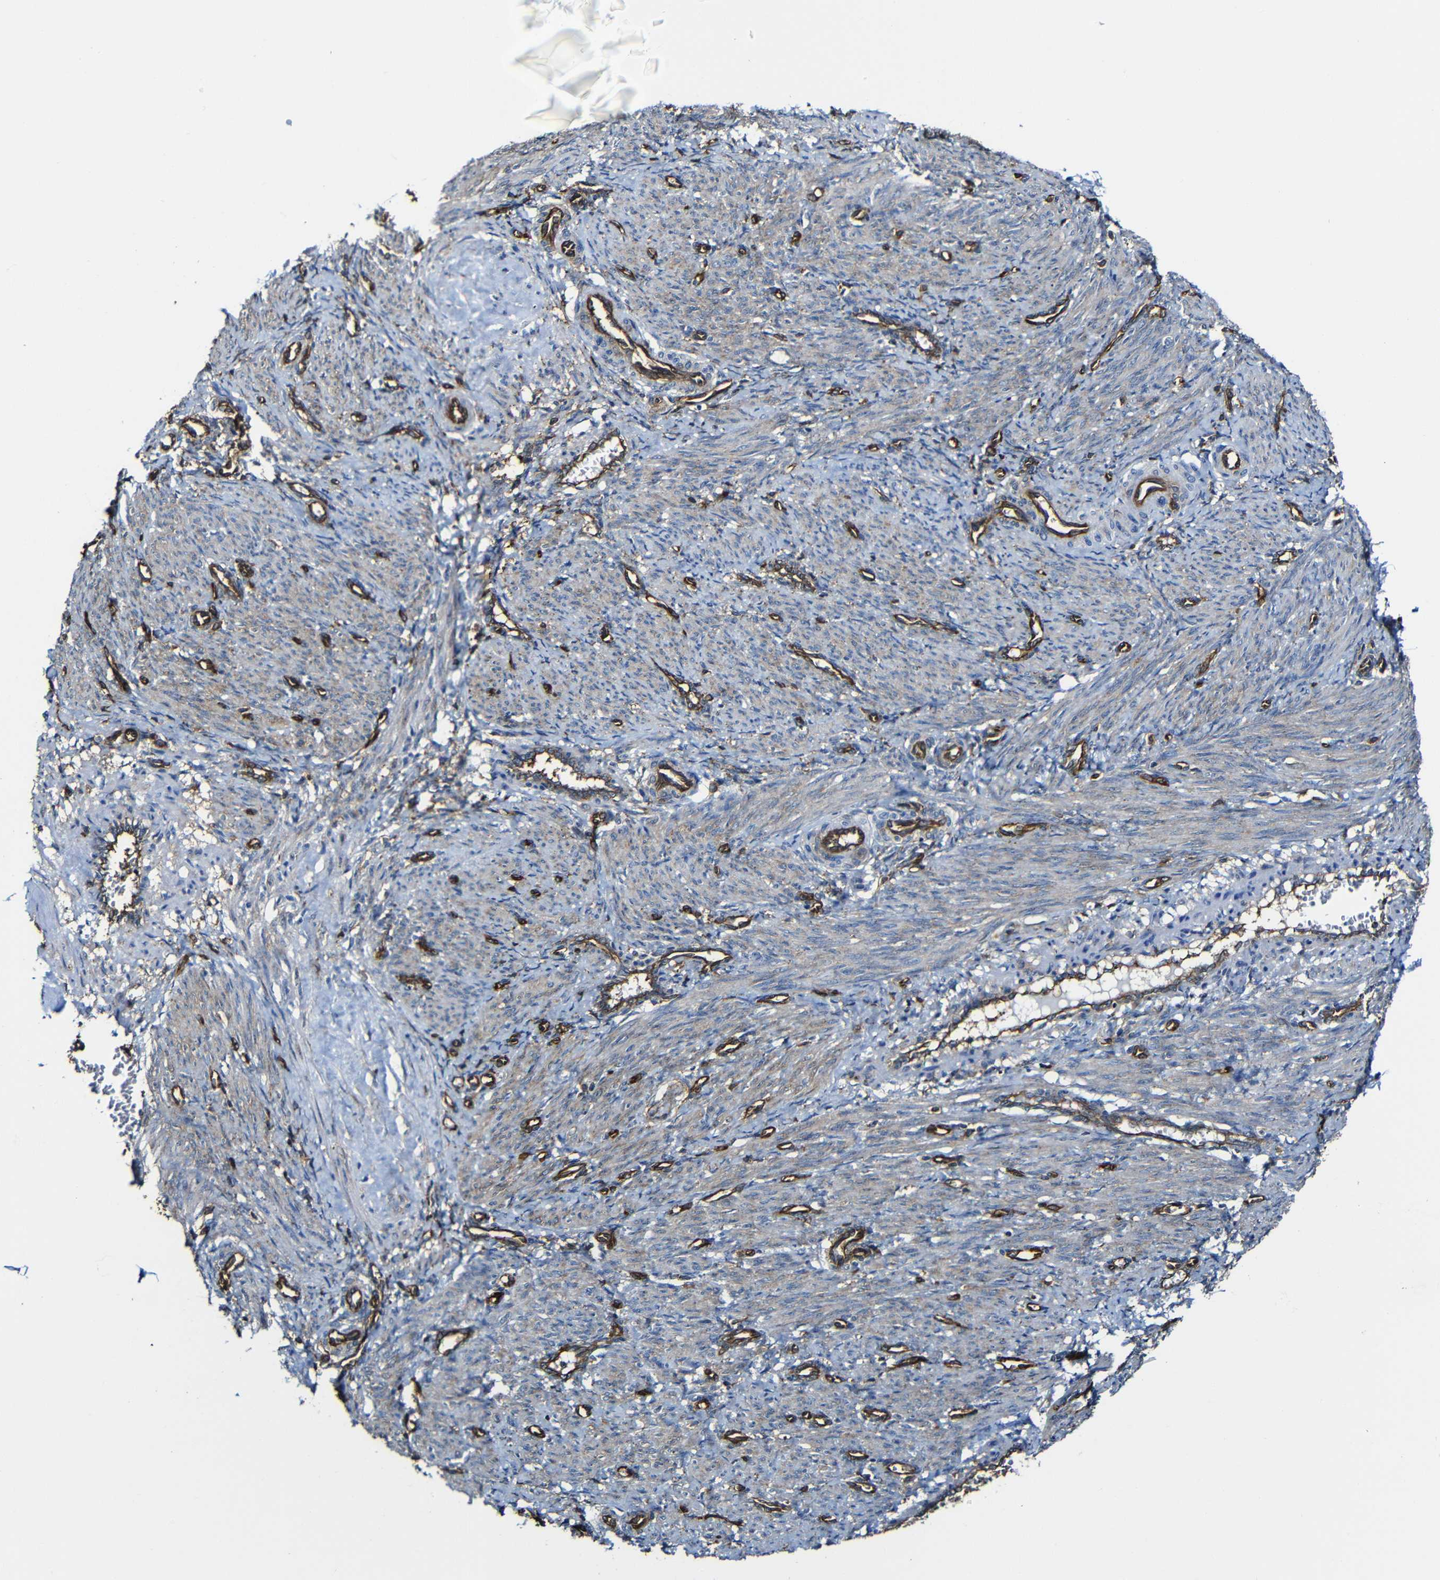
{"staining": {"intensity": "weak", "quantity": "25%-75%", "location": "cytoplasmic/membranous"}, "tissue": "smooth muscle", "cell_type": "Smooth muscle cells", "image_type": "normal", "snomed": [{"axis": "morphology", "description": "Normal tissue, NOS"}, {"axis": "topography", "description": "Endometrium"}], "caption": "Immunohistochemical staining of normal human smooth muscle reveals 25%-75% levels of weak cytoplasmic/membranous protein expression in approximately 25%-75% of smooth muscle cells.", "gene": "MSN", "patient": {"sex": "female", "age": 33}}